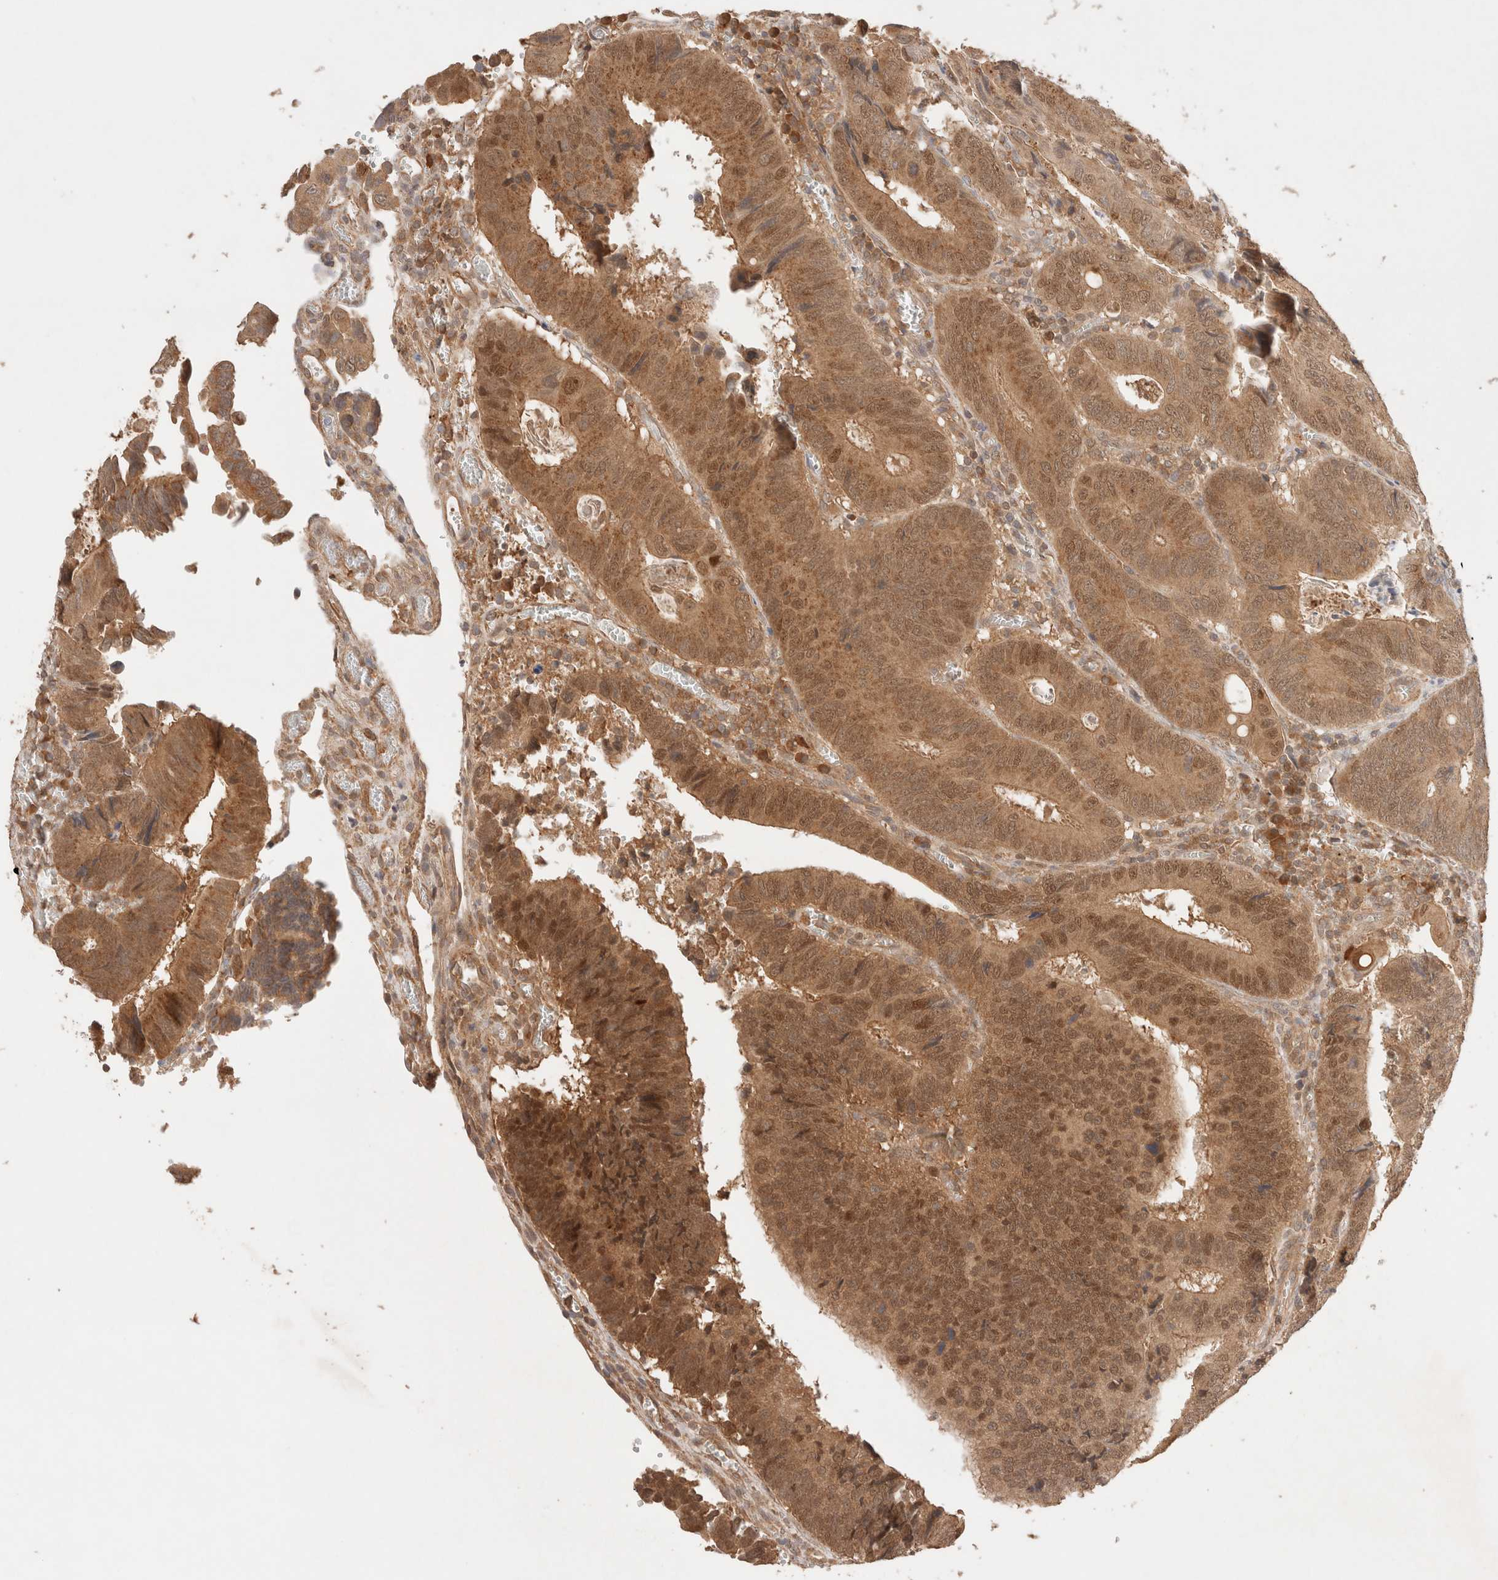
{"staining": {"intensity": "moderate", "quantity": ">75%", "location": "cytoplasmic/membranous,nuclear"}, "tissue": "colorectal cancer", "cell_type": "Tumor cells", "image_type": "cancer", "snomed": [{"axis": "morphology", "description": "Inflammation, NOS"}, {"axis": "morphology", "description": "Adenocarcinoma, NOS"}, {"axis": "topography", "description": "Colon"}], "caption": "Immunohistochemistry histopathology image of neoplastic tissue: human adenocarcinoma (colorectal) stained using immunohistochemistry demonstrates medium levels of moderate protein expression localized specifically in the cytoplasmic/membranous and nuclear of tumor cells, appearing as a cytoplasmic/membranous and nuclear brown color.", "gene": "CARNMT1", "patient": {"sex": "male", "age": 72}}